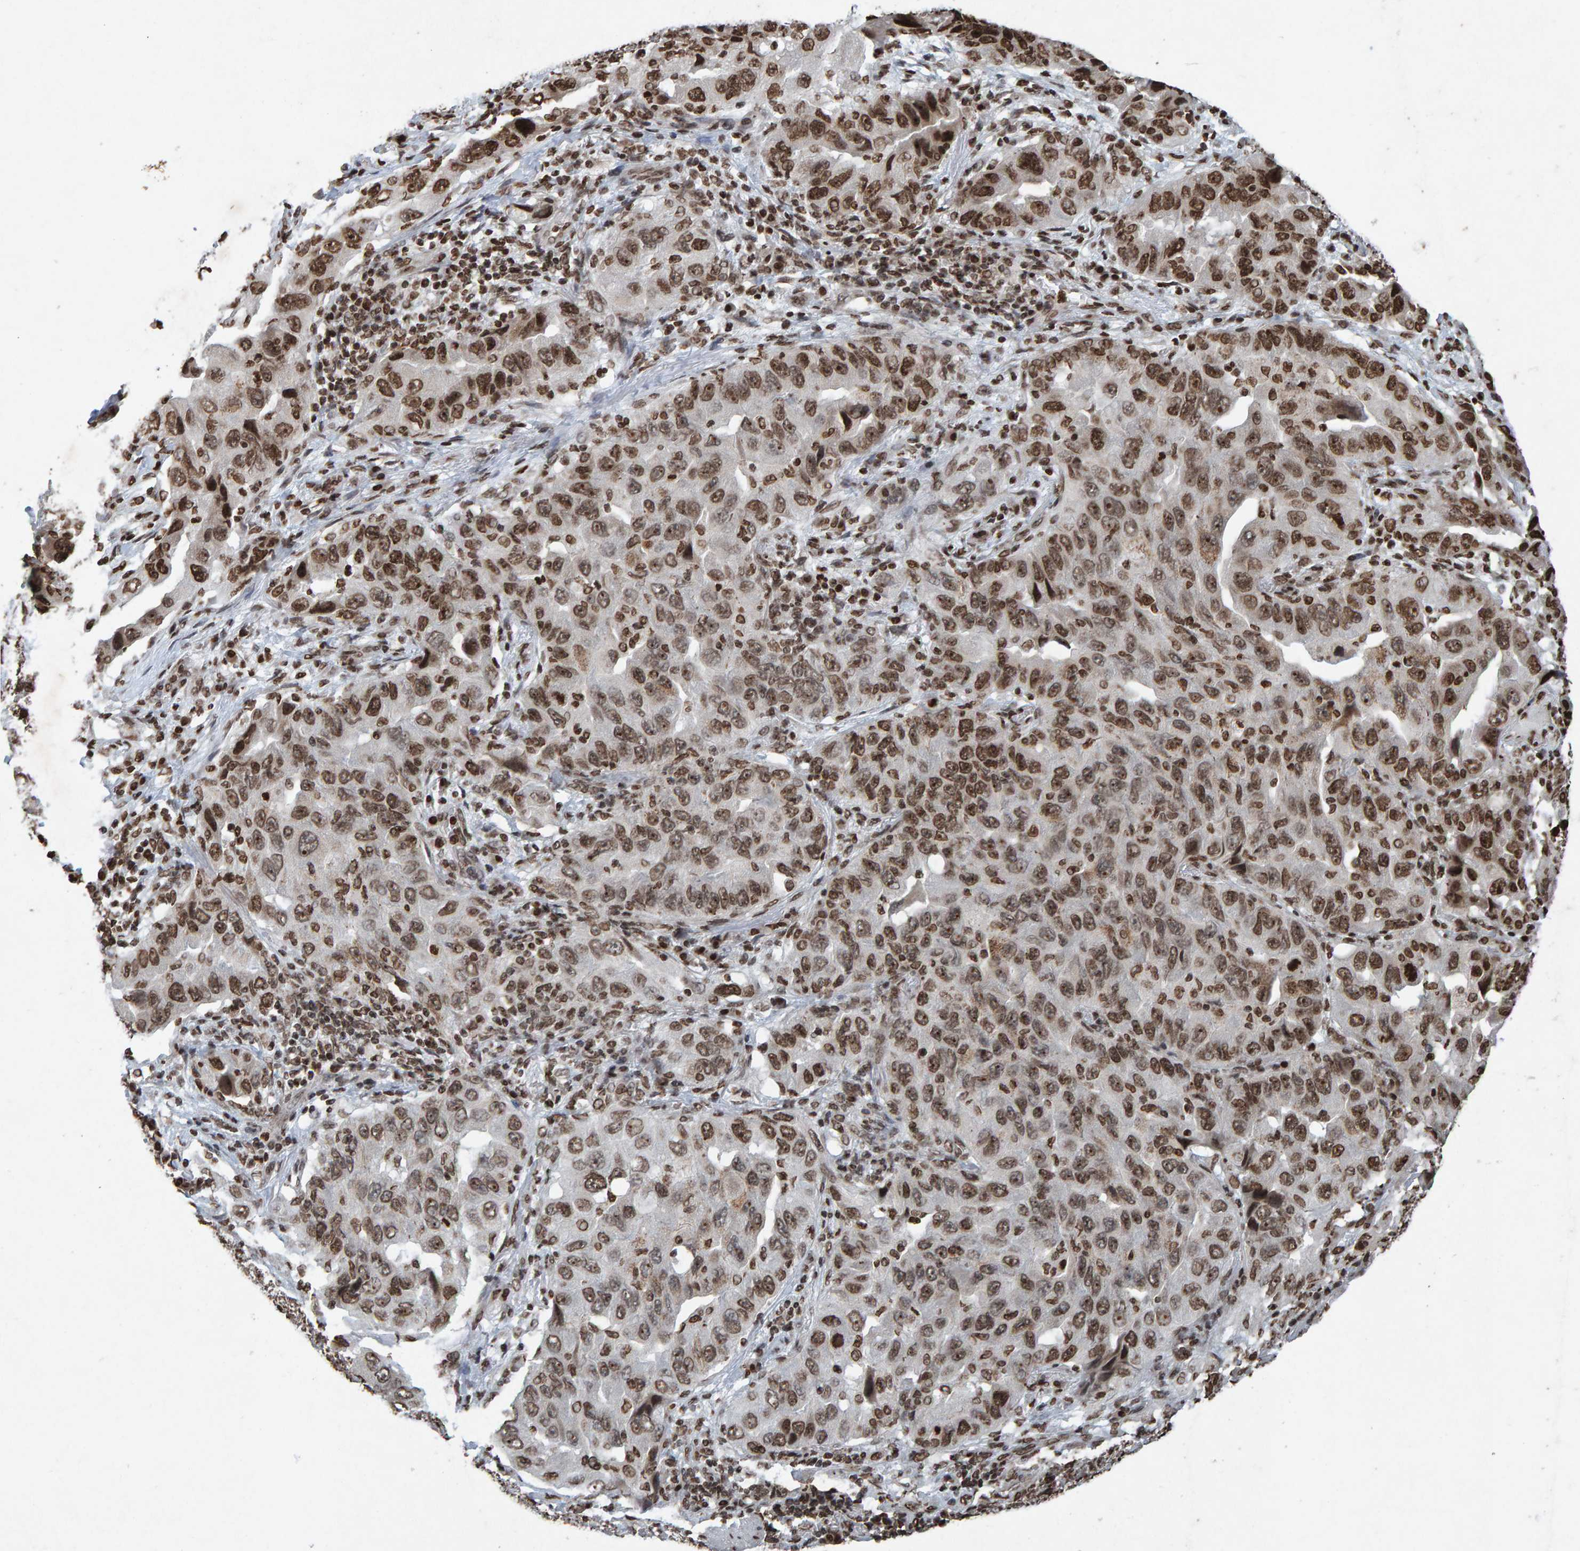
{"staining": {"intensity": "moderate", "quantity": ">75%", "location": "nuclear"}, "tissue": "lung cancer", "cell_type": "Tumor cells", "image_type": "cancer", "snomed": [{"axis": "morphology", "description": "Adenocarcinoma, NOS"}, {"axis": "topography", "description": "Lung"}], "caption": "Brown immunohistochemical staining in human lung adenocarcinoma exhibits moderate nuclear positivity in about >75% of tumor cells. (Stains: DAB (3,3'-diaminobenzidine) in brown, nuclei in blue, Microscopy: brightfield microscopy at high magnification).", "gene": "H2AZ1", "patient": {"sex": "female", "age": 65}}